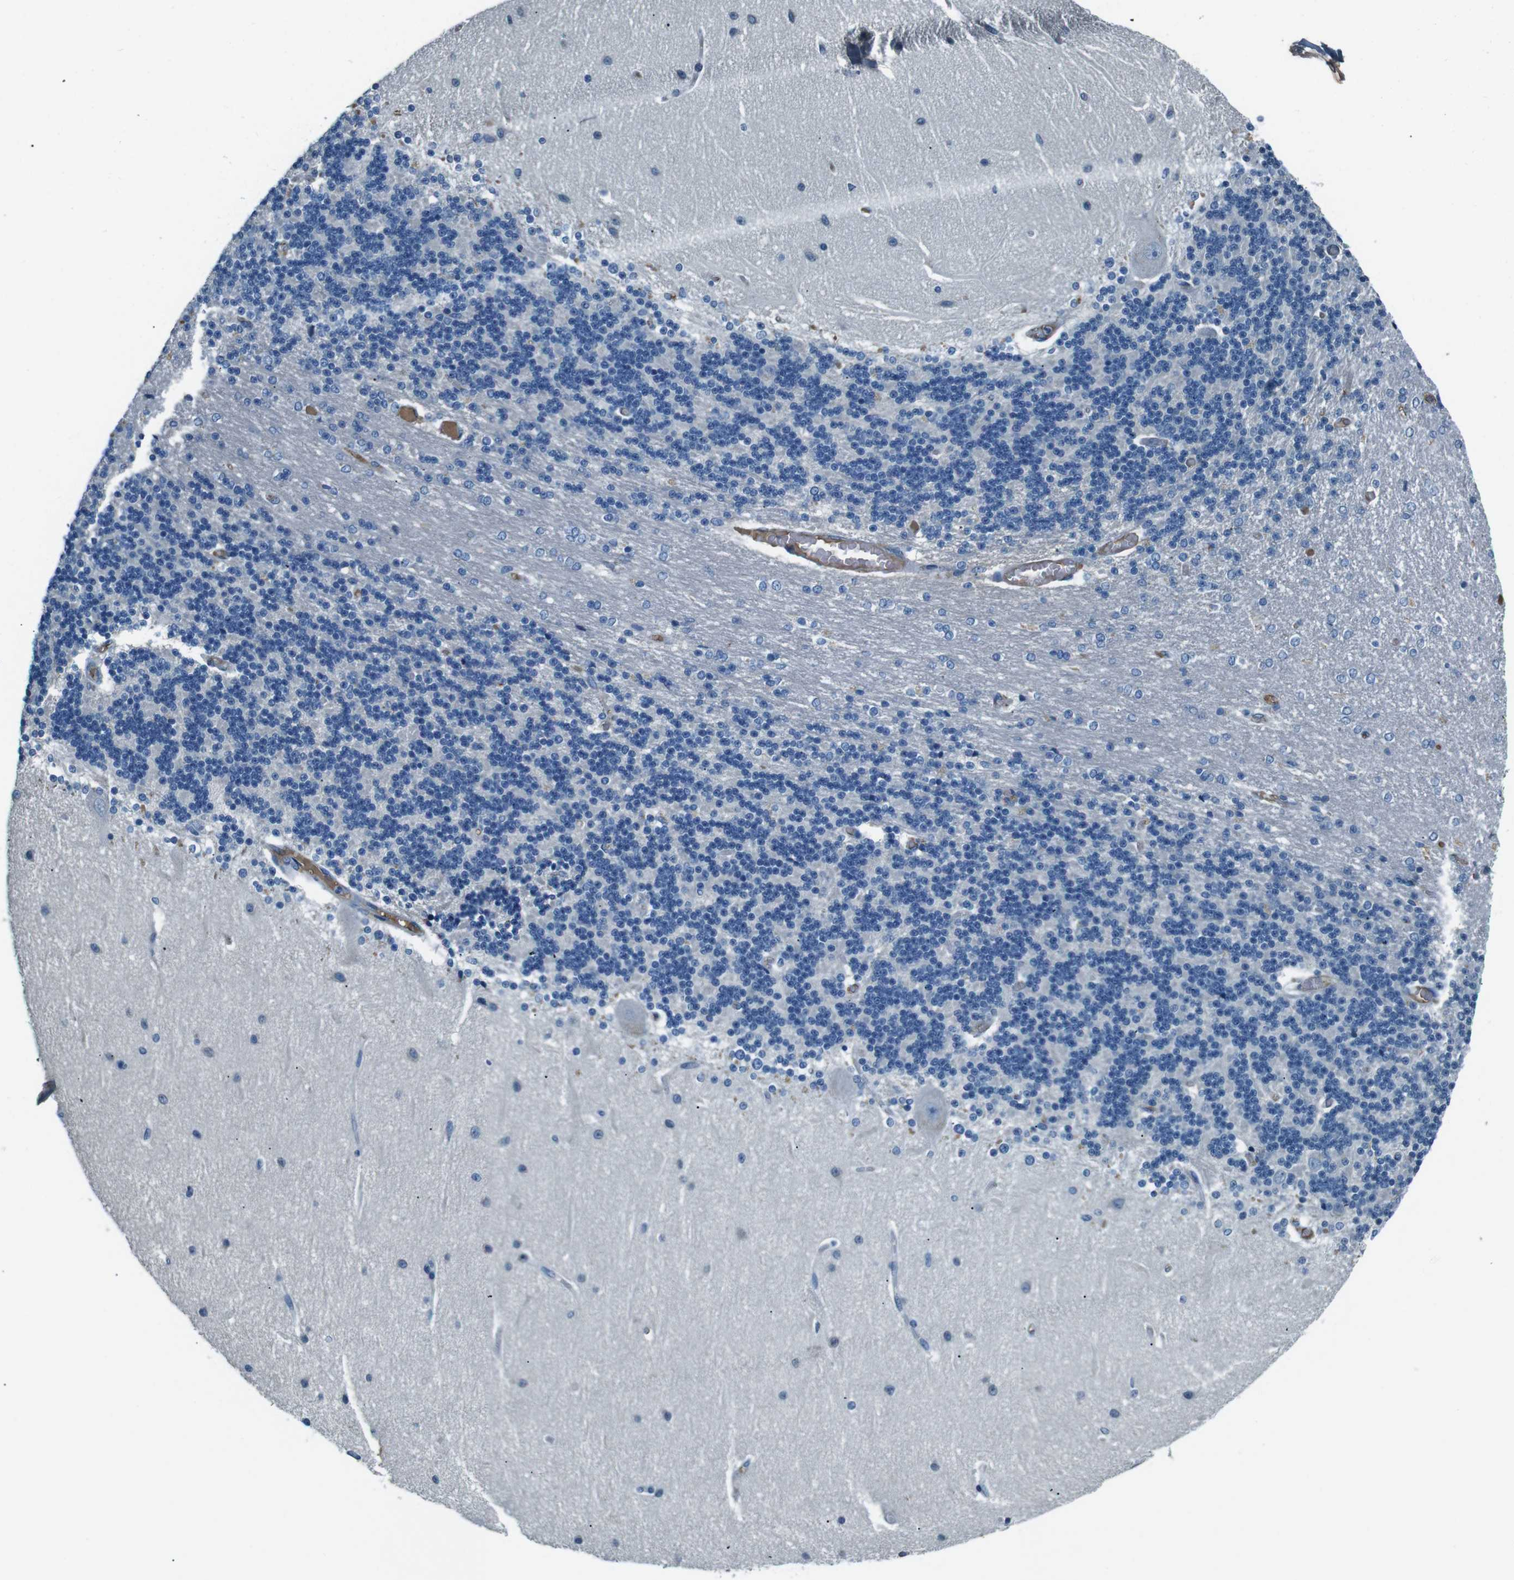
{"staining": {"intensity": "negative", "quantity": "none", "location": "none"}, "tissue": "cerebellum", "cell_type": "Cells in granular layer", "image_type": "normal", "snomed": [{"axis": "morphology", "description": "Normal tissue, NOS"}, {"axis": "topography", "description": "Cerebellum"}], "caption": "The histopathology image shows no significant positivity in cells in granular layer of cerebellum.", "gene": "LEP", "patient": {"sex": "female", "age": 54}}